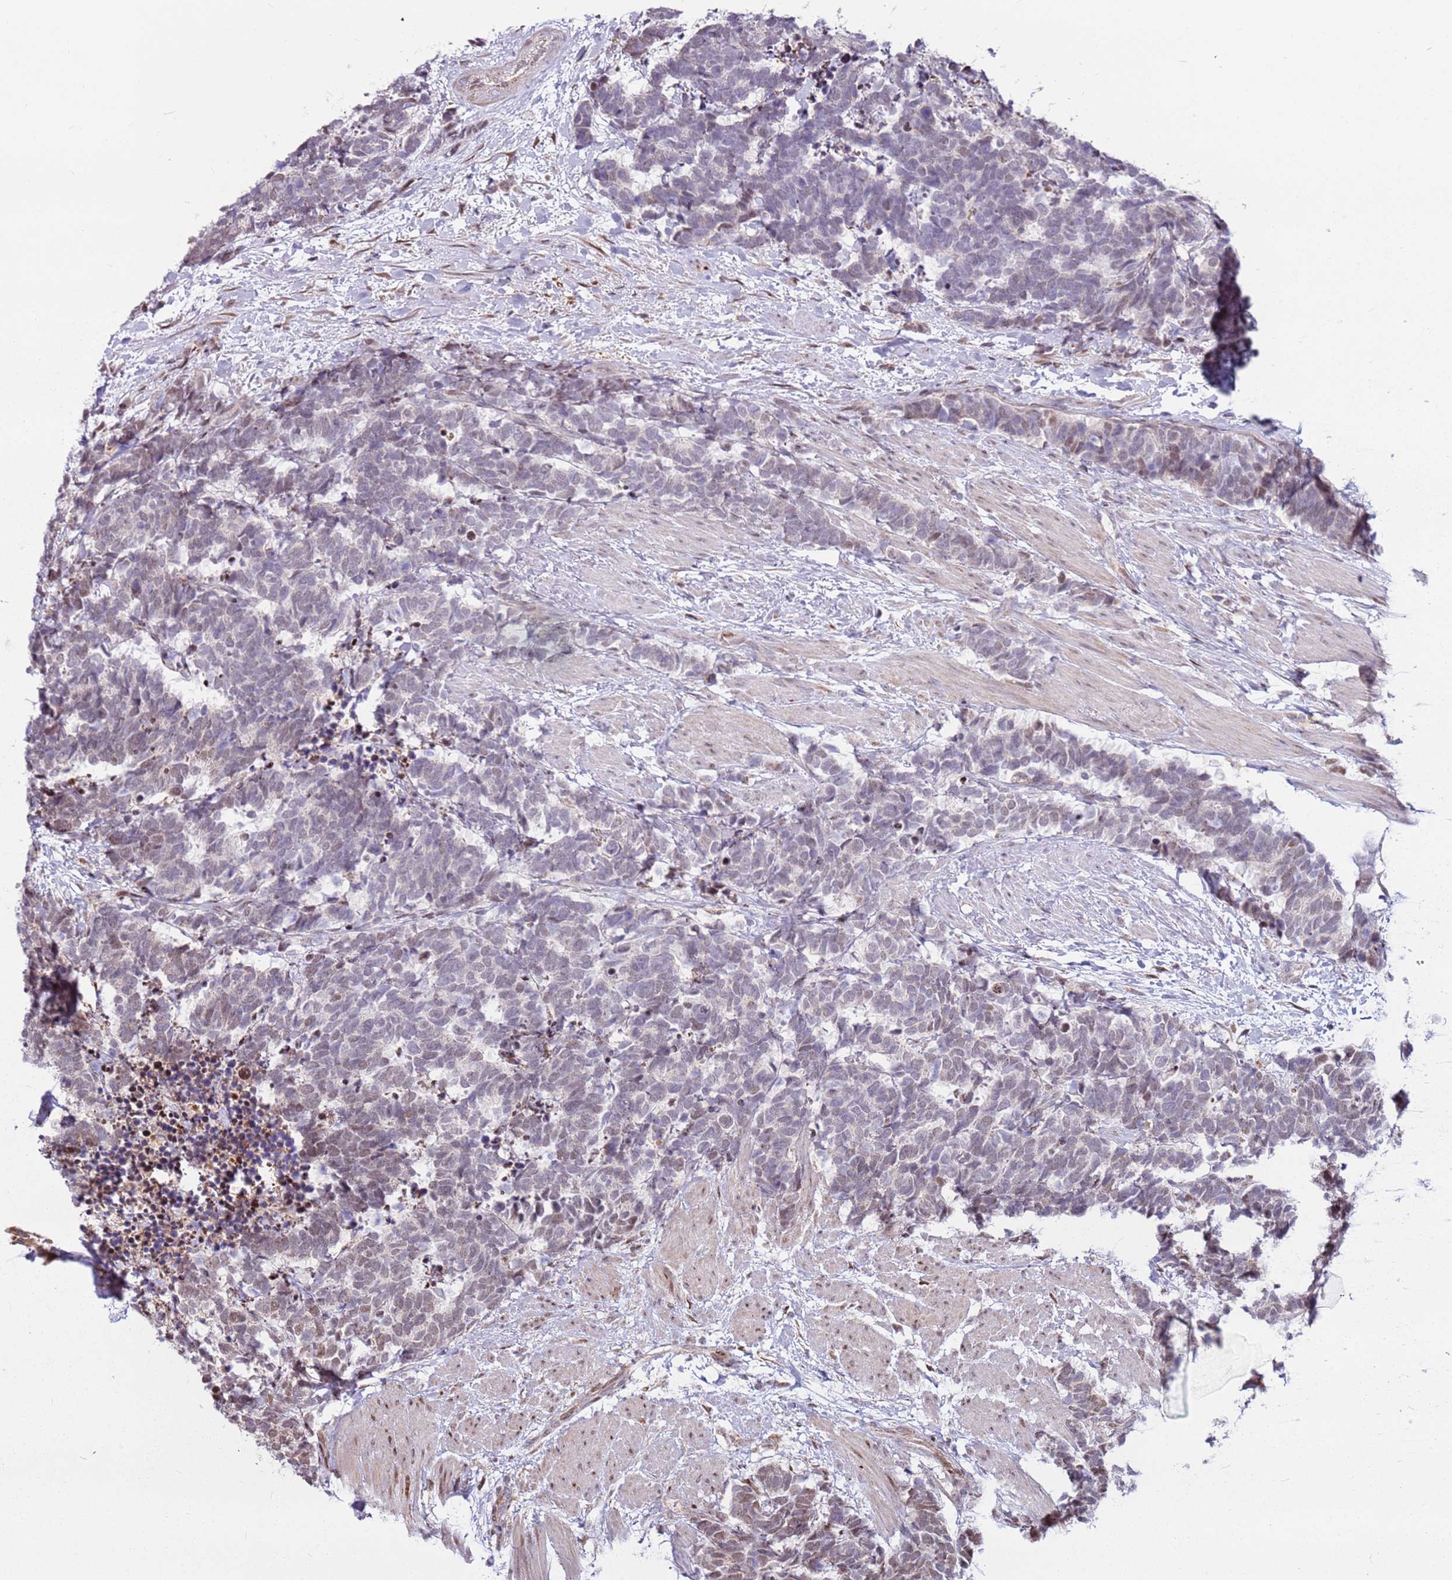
{"staining": {"intensity": "weak", "quantity": "<25%", "location": "nuclear"}, "tissue": "carcinoid", "cell_type": "Tumor cells", "image_type": "cancer", "snomed": [{"axis": "morphology", "description": "Carcinoma, NOS"}, {"axis": "morphology", "description": "Carcinoid, malignant, NOS"}, {"axis": "topography", "description": "Prostate"}], "caption": "Human carcinoid (malignant) stained for a protein using IHC displays no expression in tumor cells.", "gene": "PCTP", "patient": {"sex": "male", "age": 57}}